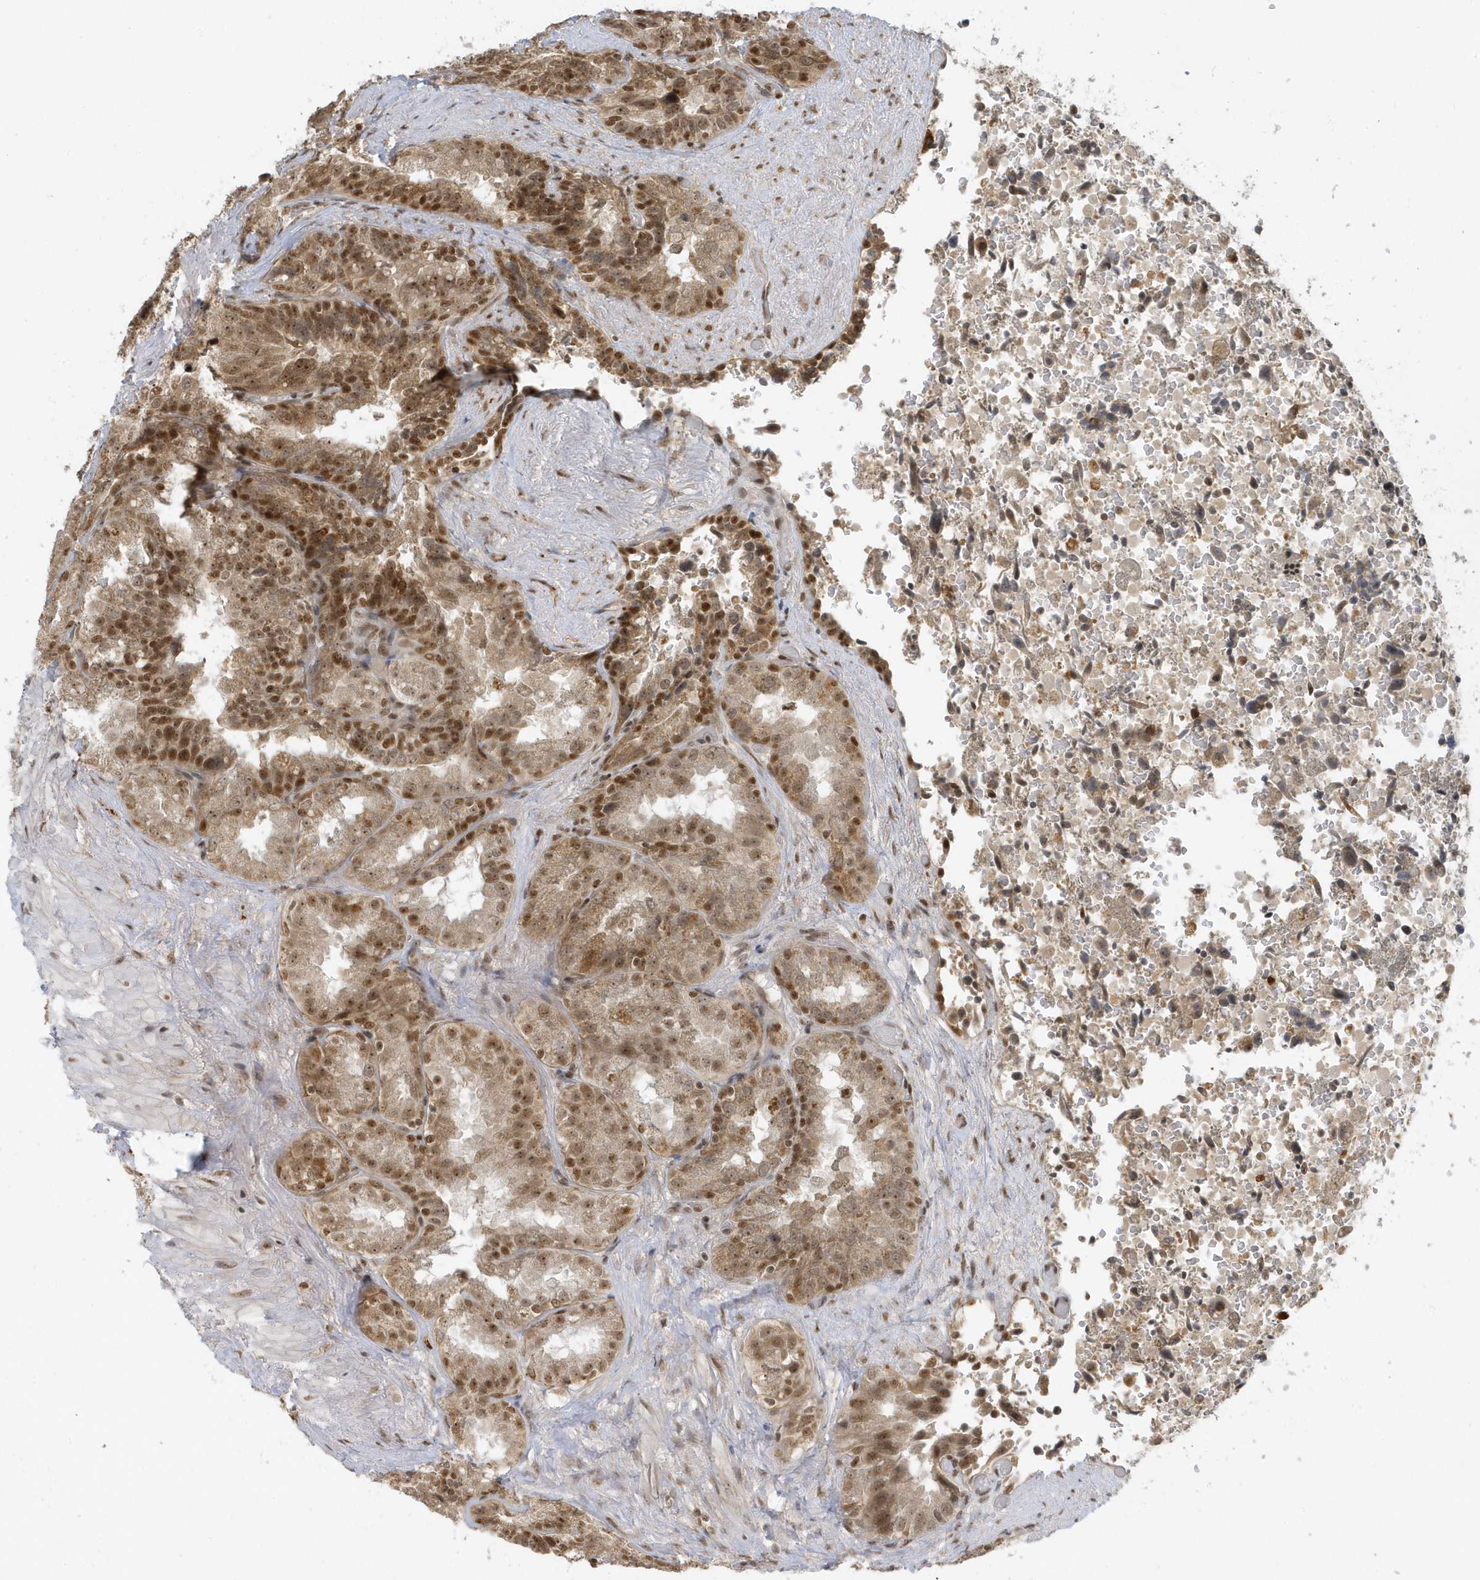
{"staining": {"intensity": "moderate", "quantity": ">75%", "location": "cytoplasmic/membranous,nuclear"}, "tissue": "seminal vesicle", "cell_type": "Glandular cells", "image_type": "normal", "snomed": [{"axis": "morphology", "description": "Normal tissue, NOS"}, {"axis": "topography", "description": "Seminal veicle"}, {"axis": "topography", "description": "Peripheral nerve tissue"}], "caption": "About >75% of glandular cells in benign seminal vesicle demonstrate moderate cytoplasmic/membranous,nuclear protein positivity as visualized by brown immunohistochemical staining.", "gene": "ZNF740", "patient": {"sex": "male", "age": 63}}